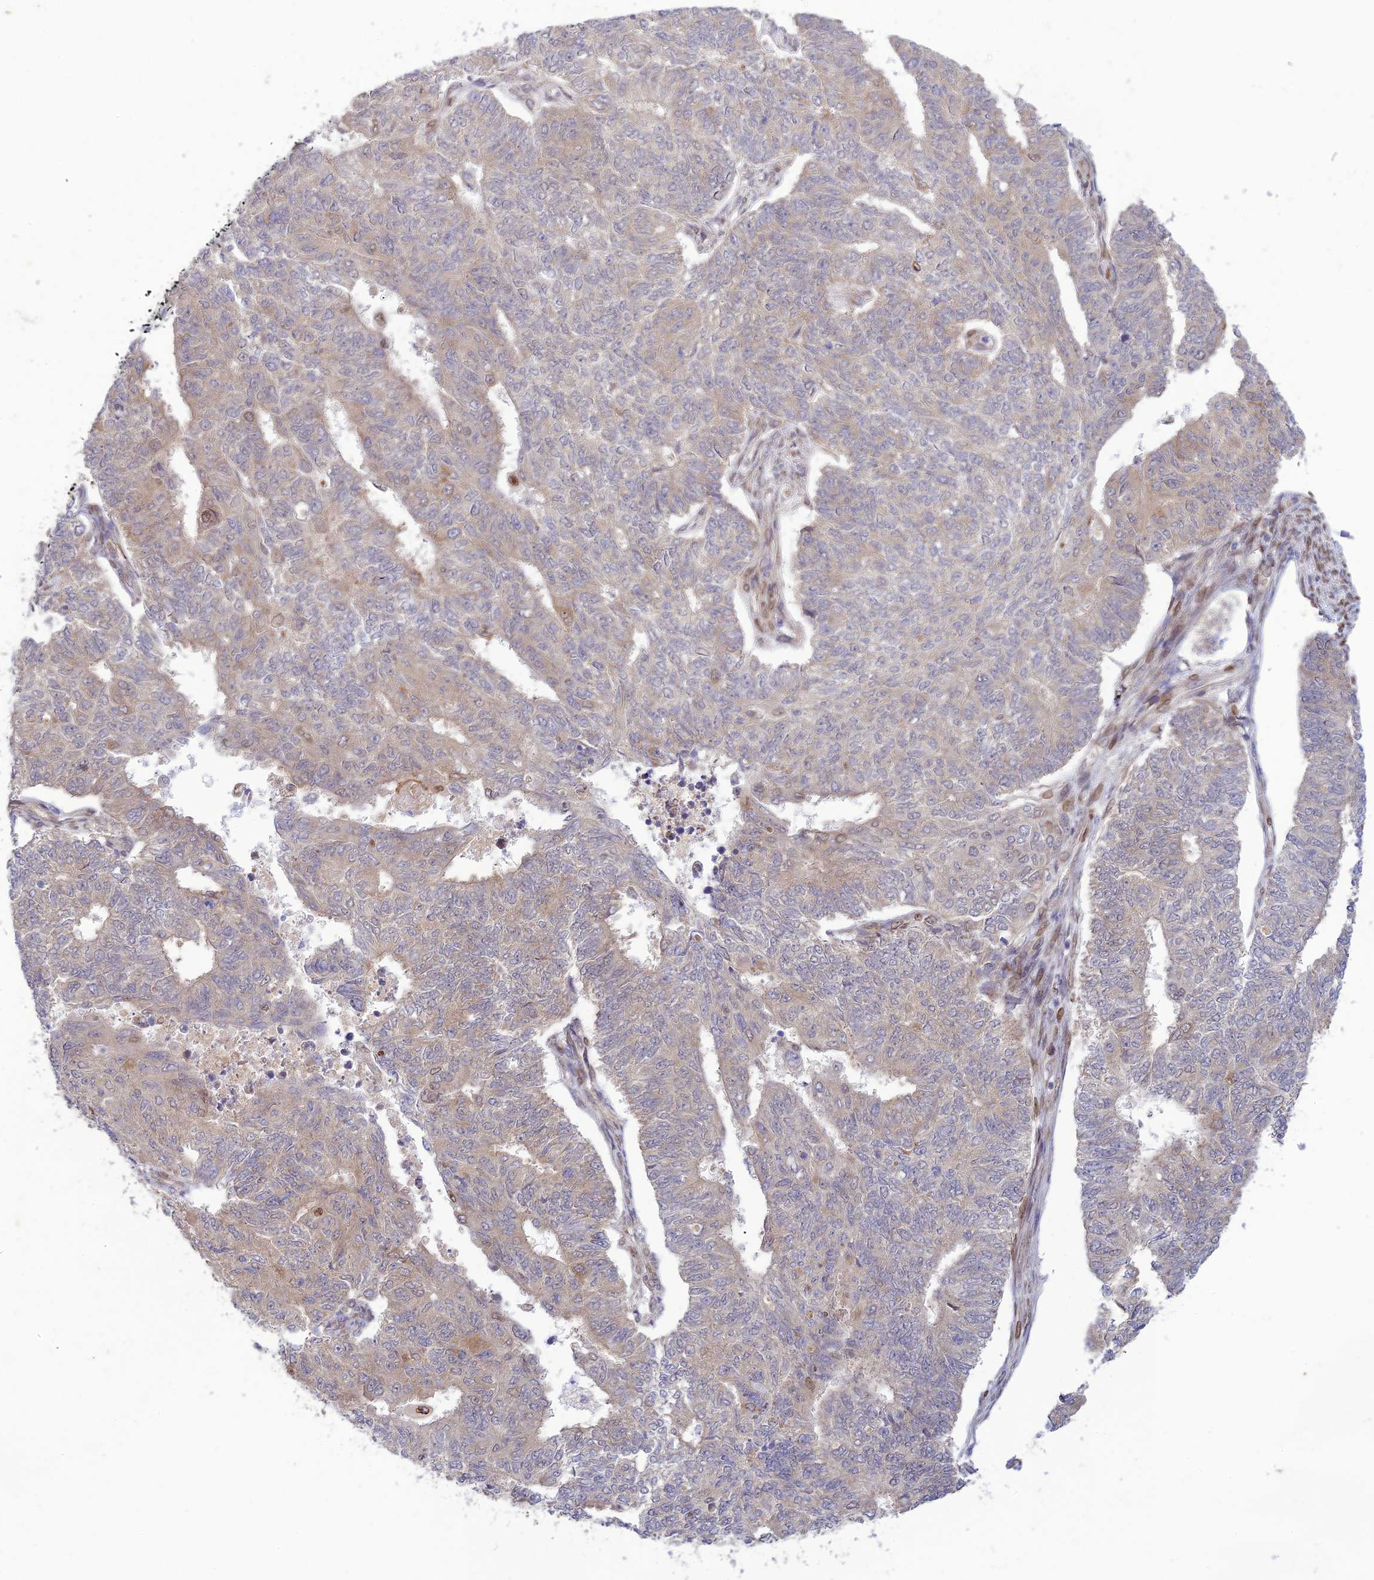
{"staining": {"intensity": "weak", "quantity": "<25%", "location": "cytoplasmic/membranous"}, "tissue": "endometrial cancer", "cell_type": "Tumor cells", "image_type": "cancer", "snomed": [{"axis": "morphology", "description": "Adenocarcinoma, NOS"}, {"axis": "topography", "description": "Endometrium"}], "caption": "IHC photomicrograph of neoplastic tissue: endometrial adenocarcinoma stained with DAB (3,3'-diaminobenzidine) shows no significant protein positivity in tumor cells. (Brightfield microscopy of DAB immunohistochemistry (IHC) at high magnification).", "gene": "SKIC8", "patient": {"sex": "female", "age": 32}}